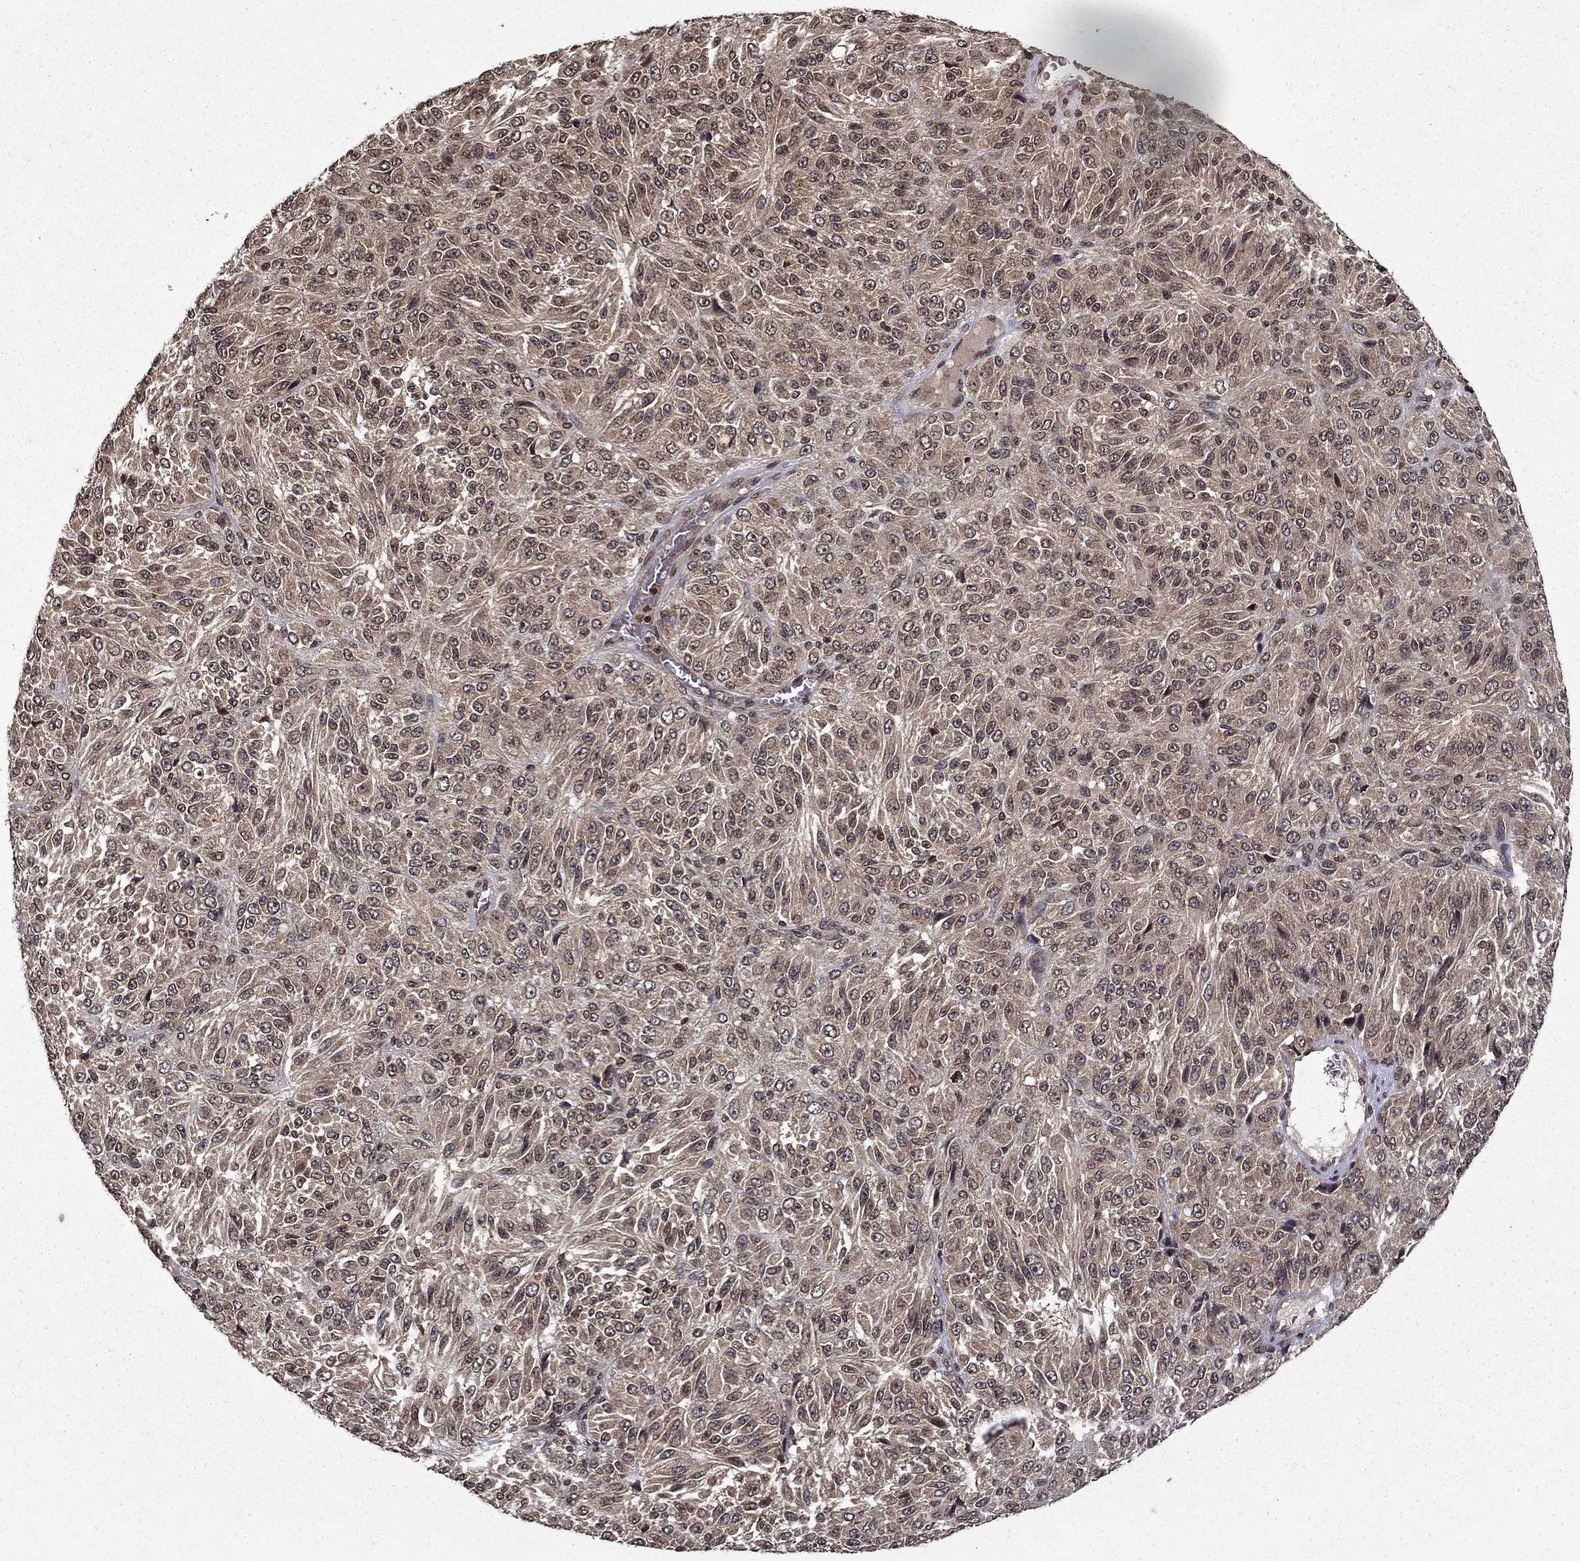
{"staining": {"intensity": "weak", "quantity": "25%-75%", "location": "cytoplasmic/membranous"}, "tissue": "melanoma", "cell_type": "Tumor cells", "image_type": "cancer", "snomed": [{"axis": "morphology", "description": "Malignant melanoma, Metastatic site"}, {"axis": "topography", "description": "Brain"}], "caption": "Immunohistochemical staining of human malignant melanoma (metastatic site) reveals low levels of weak cytoplasmic/membranous protein staining in about 25%-75% of tumor cells.", "gene": "PIN4", "patient": {"sex": "female", "age": 56}}